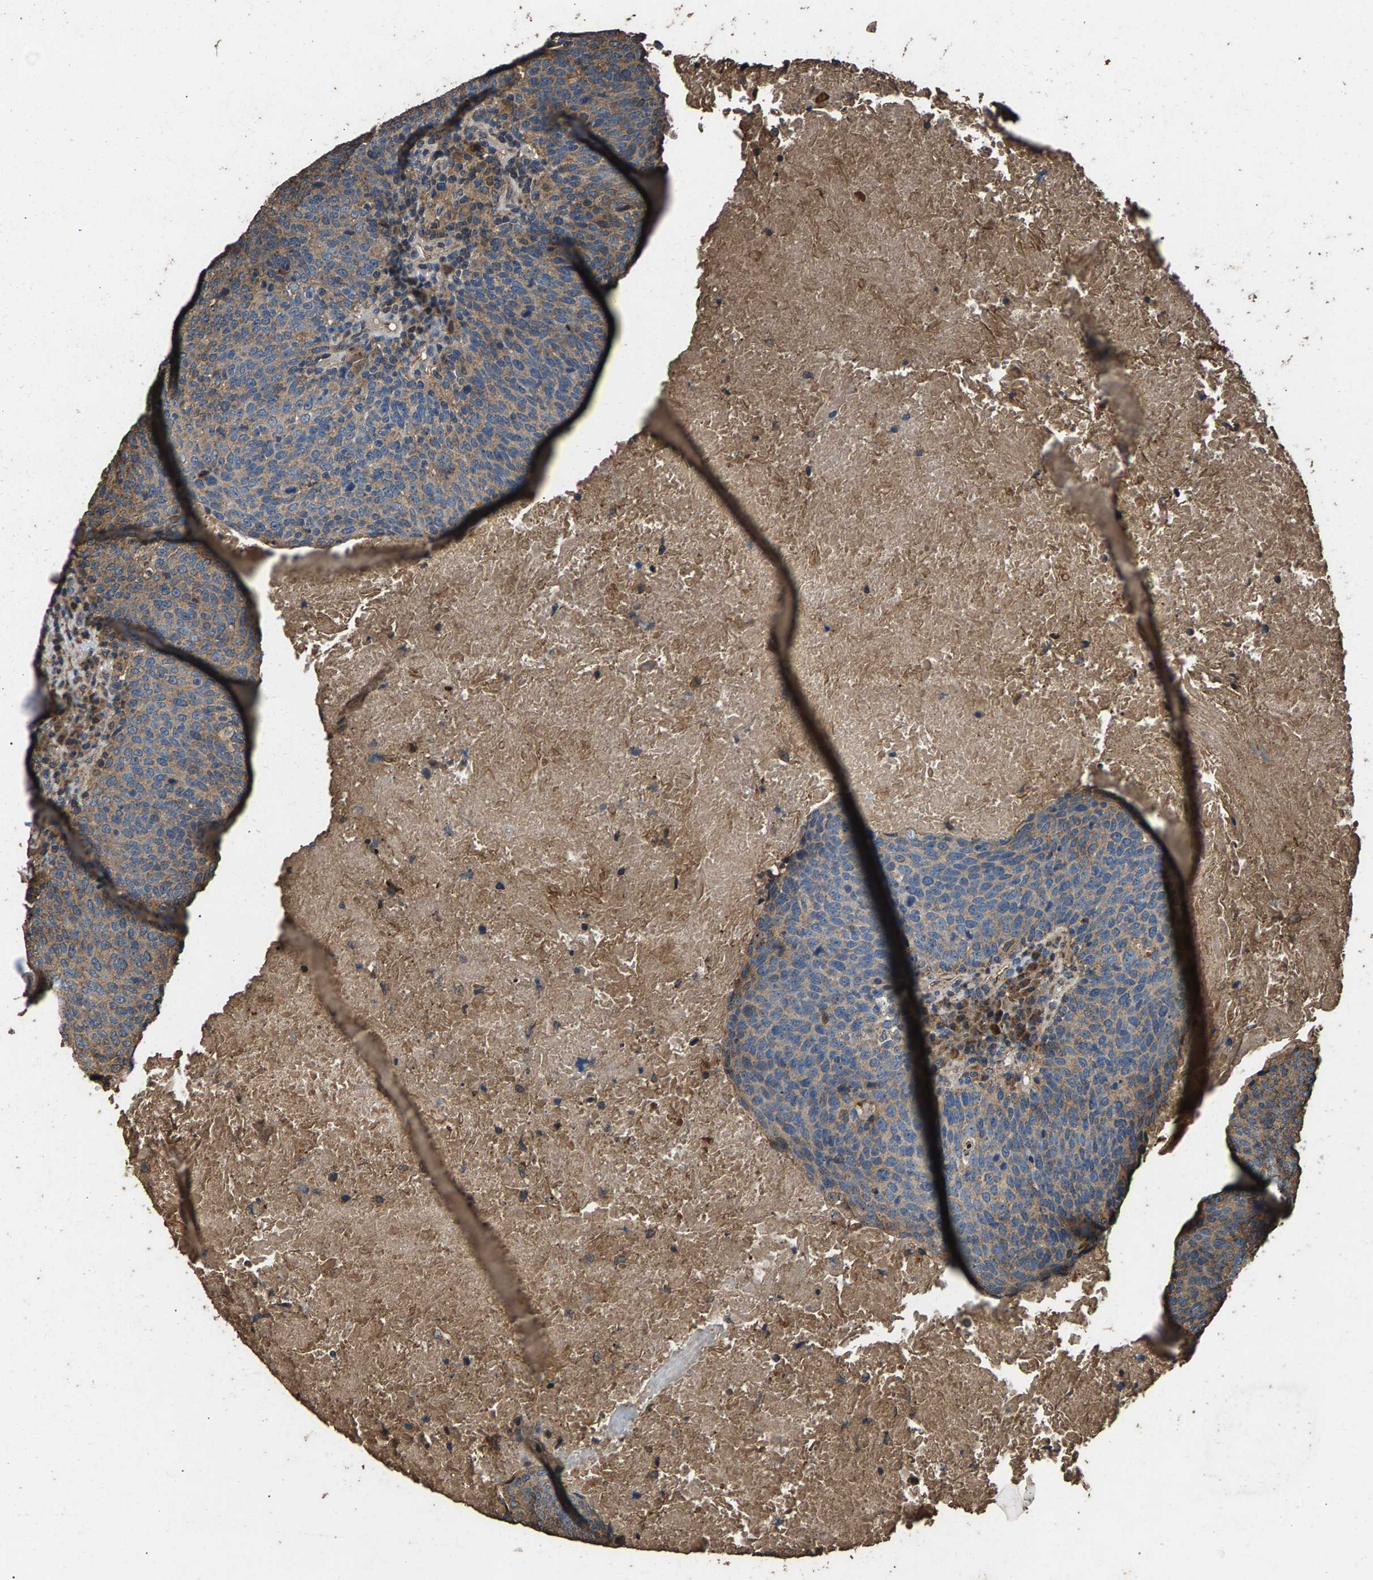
{"staining": {"intensity": "weak", "quantity": "<25%", "location": "cytoplasmic/membranous"}, "tissue": "head and neck cancer", "cell_type": "Tumor cells", "image_type": "cancer", "snomed": [{"axis": "morphology", "description": "Squamous cell carcinoma, NOS"}, {"axis": "morphology", "description": "Squamous cell carcinoma, metastatic, NOS"}, {"axis": "topography", "description": "Lymph node"}, {"axis": "topography", "description": "Head-Neck"}], "caption": "Human head and neck cancer stained for a protein using immunohistochemistry (IHC) shows no expression in tumor cells.", "gene": "MRPL27", "patient": {"sex": "male", "age": 62}}